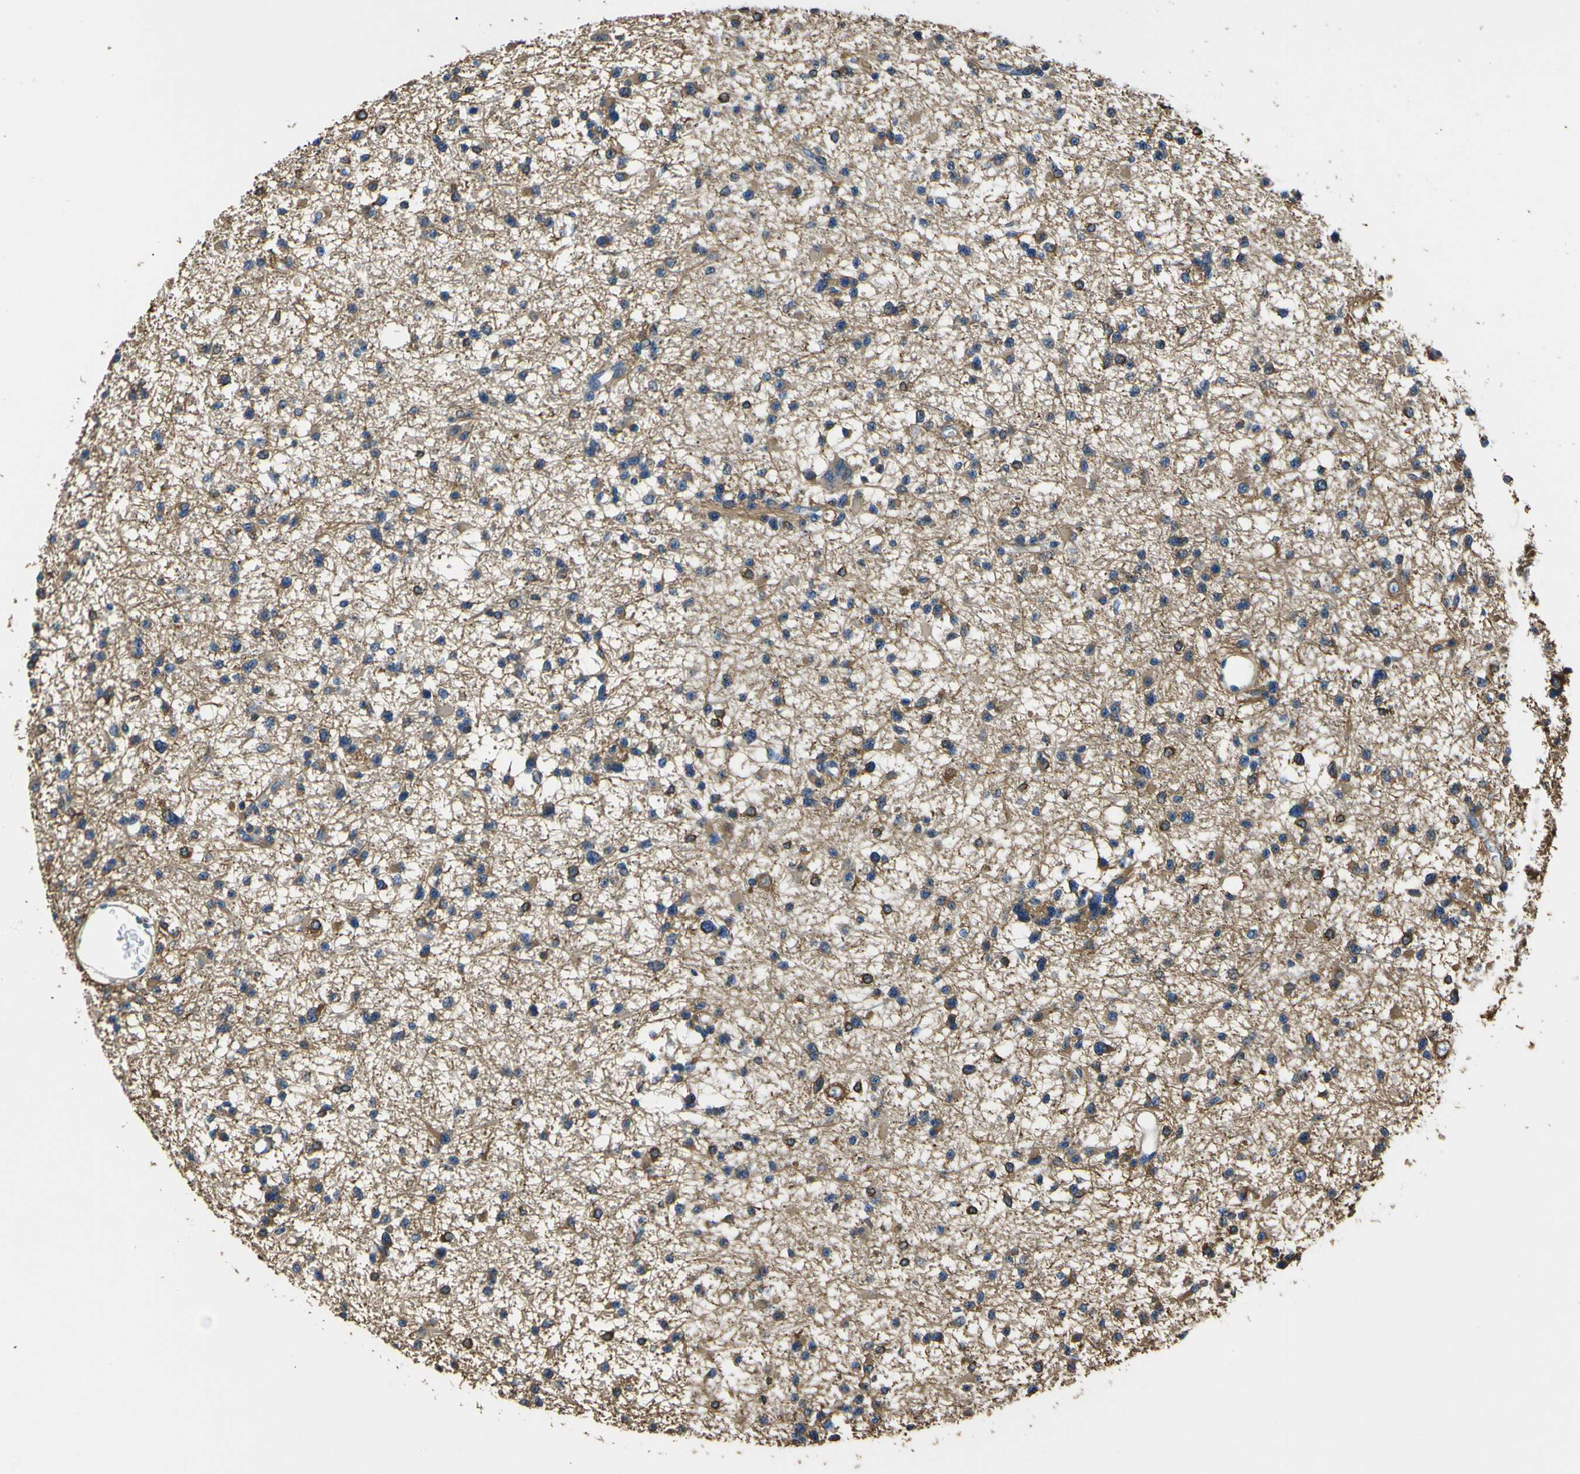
{"staining": {"intensity": "moderate", "quantity": ">75%", "location": "cytoplasmic/membranous"}, "tissue": "glioma", "cell_type": "Tumor cells", "image_type": "cancer", "snomed": [{"axis": "morphology", "description": "Glioma, malignant, Low grade"}, {"axis": "topography", "description": "Brain"}], "caption": "IHC staining of malignant low-grade glioma, which displays medium levels of moderate cytoplasmic/membranous positivity in about >75% of tumor cells indicating moderate cytoplasmic/membranous protein positivity. The staining was performed using DAB (brown) for protein detection and nuclei were counterstained in hematoxylin (blue).", "gene": "TUBB", "patient": {"sex": "female", "age": 22}}